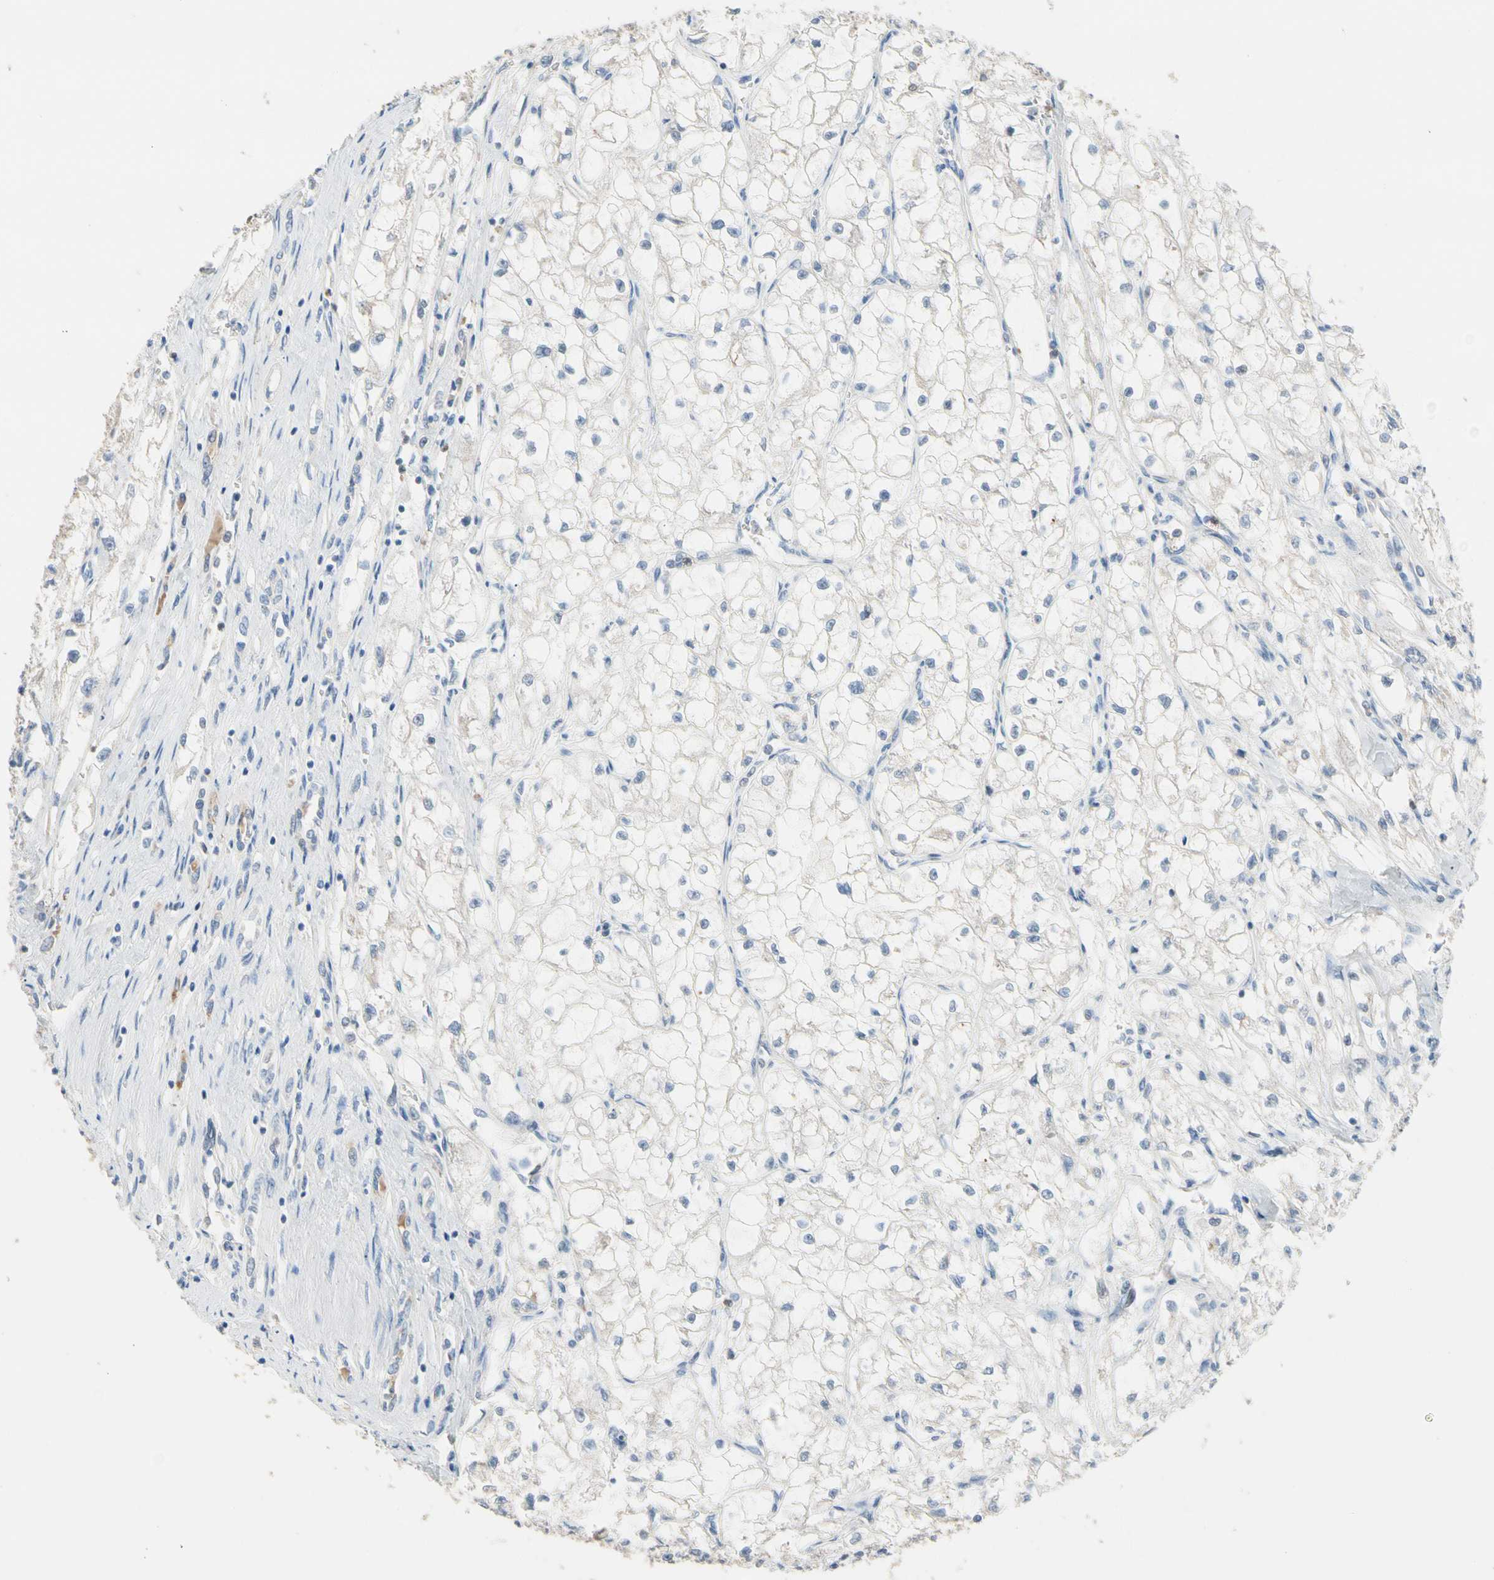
{"staining": {"intensity": "negative", "quantity": "none", "location": "none"}, "tissue": "renal cancer", "cell_type": "Tumor cells", "image_type": "cancer", "snomed": [{"axis": "morphology", "description": "Adenocarcinoma, NOS"}, {"axis": "topography", "description": "Kidney"}], "caption": "DAB (3,3'-diaminobenzidine) immunohistochemical staining of renal cancer (adenocarcinoma) displays no significant staining in tumor cells.", "gene": "BBOX1", "patient": {"sex": "female", "age": 70}}